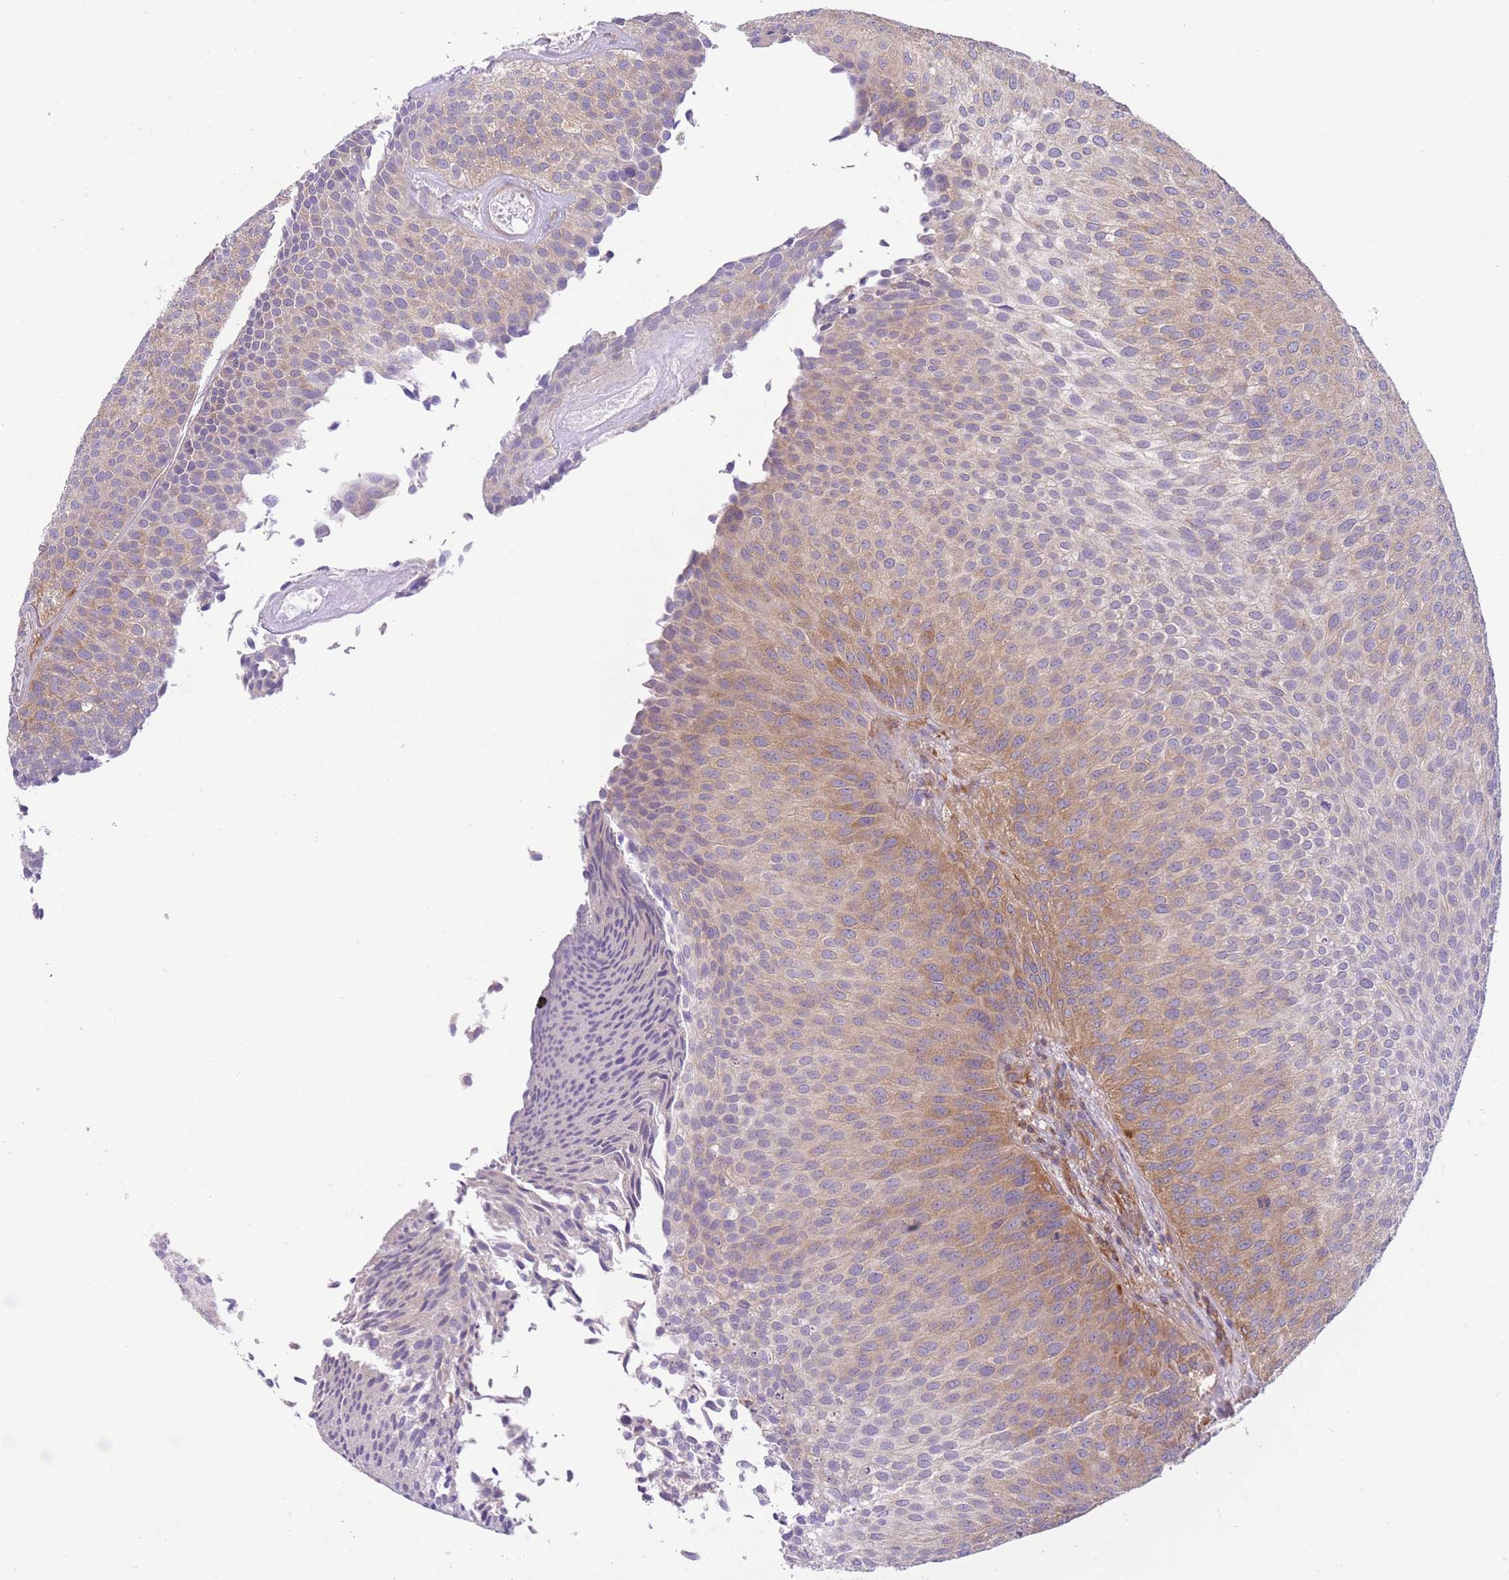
{"staining": {"intensity": "weak", "quantity": "<25%", "location": "cytoplasmic/membranous"}, "tissue": "urothelial cancer", "cell_type": "Tumor cells", "image_type": "cancer", "snomed": [{"axis": "morphology", "description": "Urothelial carcinoma, Low grade"}, {"axis": "topography", "description": "Urinary bladder"}], "caption": "DAB immunohistochemical staining of human urothelial carcinoma (low-grade) displays no significant positivity in tumor cells.", "gene": "PRKAR1A", "patient": {"sex": "male", "age": 84}}